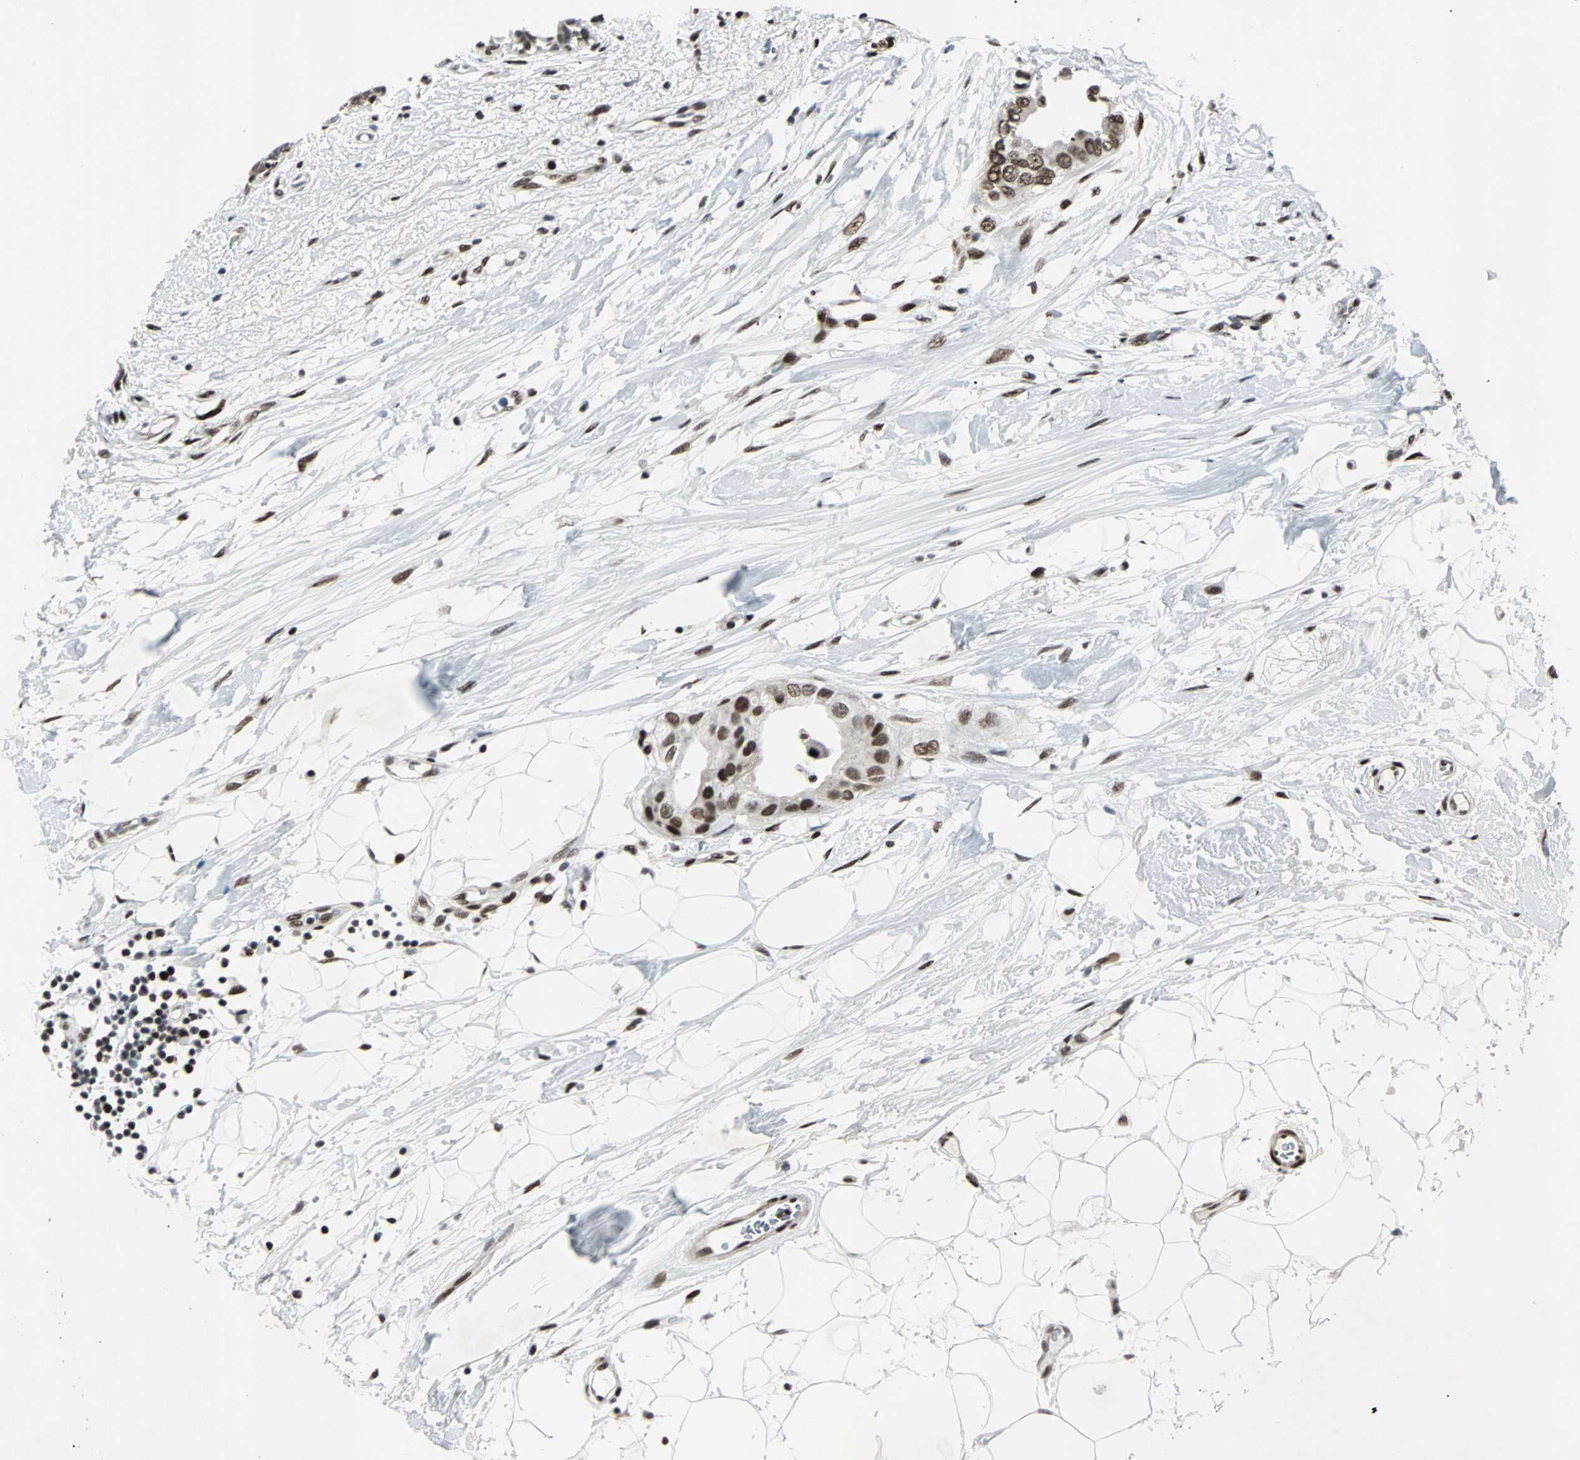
{"staining": {"intensity": "strong", "quantity": ">75%", "location": "nuclear"}, "tissue": "breast cancer", "cell_type": "Tumor cells", "image_type": "cancer", "snomed": [{"axis": "morphology", "description": "Duct carcinoma"}, {"axis": "topography", "description": "Breast"}], "caption": "A high-resolution micrograph shows IHC staining of breast cancer, which exhibits strong nuclear expression in about >75% of tumor cells. The protein is stained brown, and the nuclei are stained in blue (DAB IHC with brightfield microscopy, high magnification).", "gene": "MEF2D", "patient": {"sex": "female", "age": 40}}